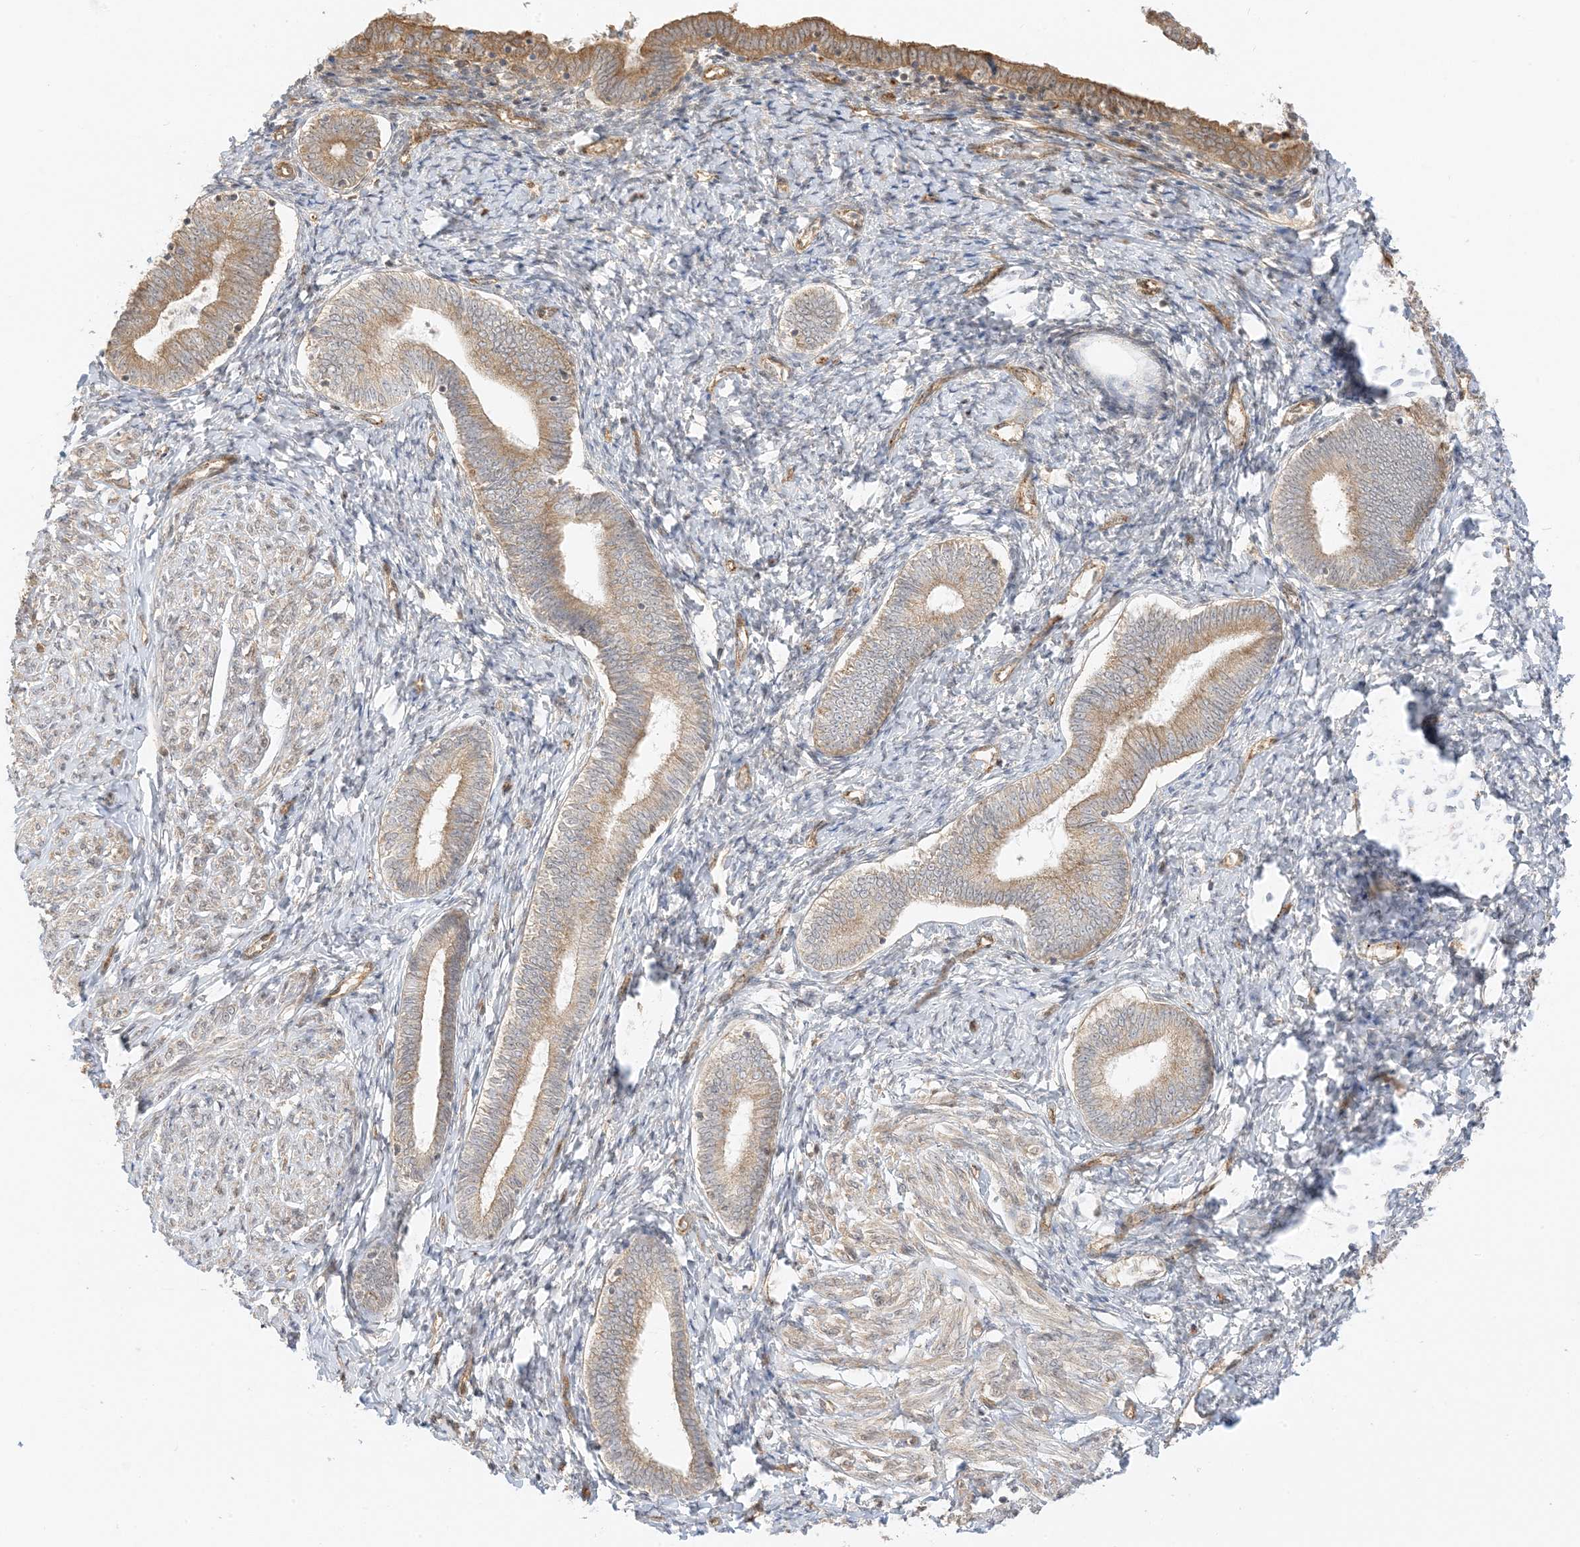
{"staining": {"intensity": "weak", "quantity": "25%-75%", "location": "cytoplasmic/membranous"}, "tissue": "endometrium", "cell_type": "Cells in endometrial stroma", "image_type": "normal", "snomed": [{"axis": "morphology", "description": "Normal tissue, NOS"}, {"axis": "topography", "description": "Endometrium"}], "caption": "Human endometrium stained for a protein (brown) demonstrates weak cytoplasmic/membranous positive positivity in approximately 25%-75% of cells in endometrial stroma.", "gene": "UBAP2L", "patient": {"sex": "female", "age": 72}}